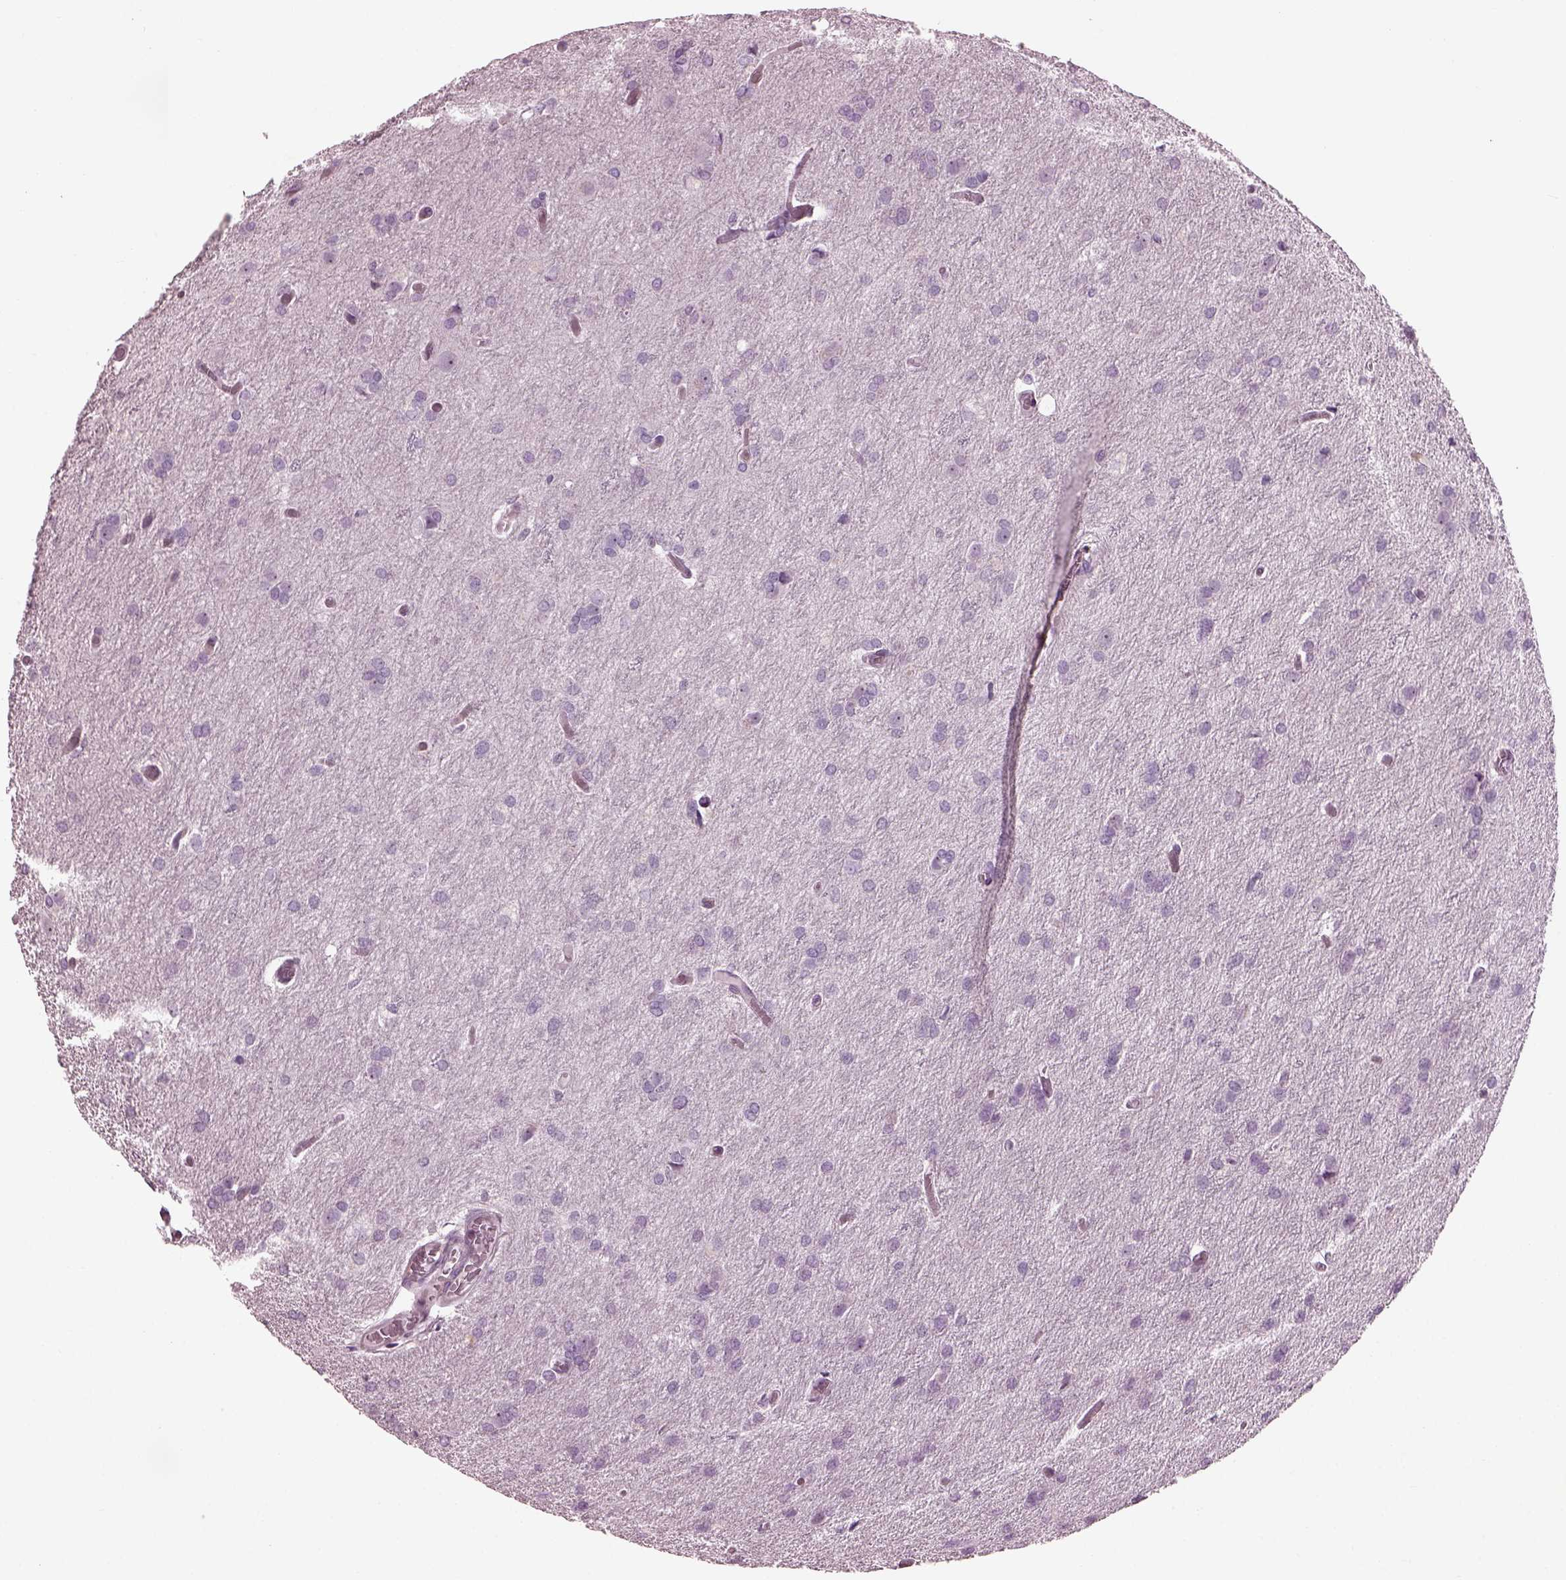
{"staining": {"intensity": "negative", "quantity": "none", "location": "none"}, "tissue": "glioma", "cell_type": "Tumor cells", "image_type": "cancer", "snomed": [{"axis": "morphology", "description": "Glioma, malignant, High grade"}, {"axis": "topography", "description": "Brain"}], "caption": "Immunohistochemistry (IHC) photomicrograph of neoplastic tissue: glioma stained with DAB (3,3'-diaminobenzidine) shows no significant protein expression in tumor cells.", "gene": "BFSP1", "patient": {"sex": "male", "age": 68}}